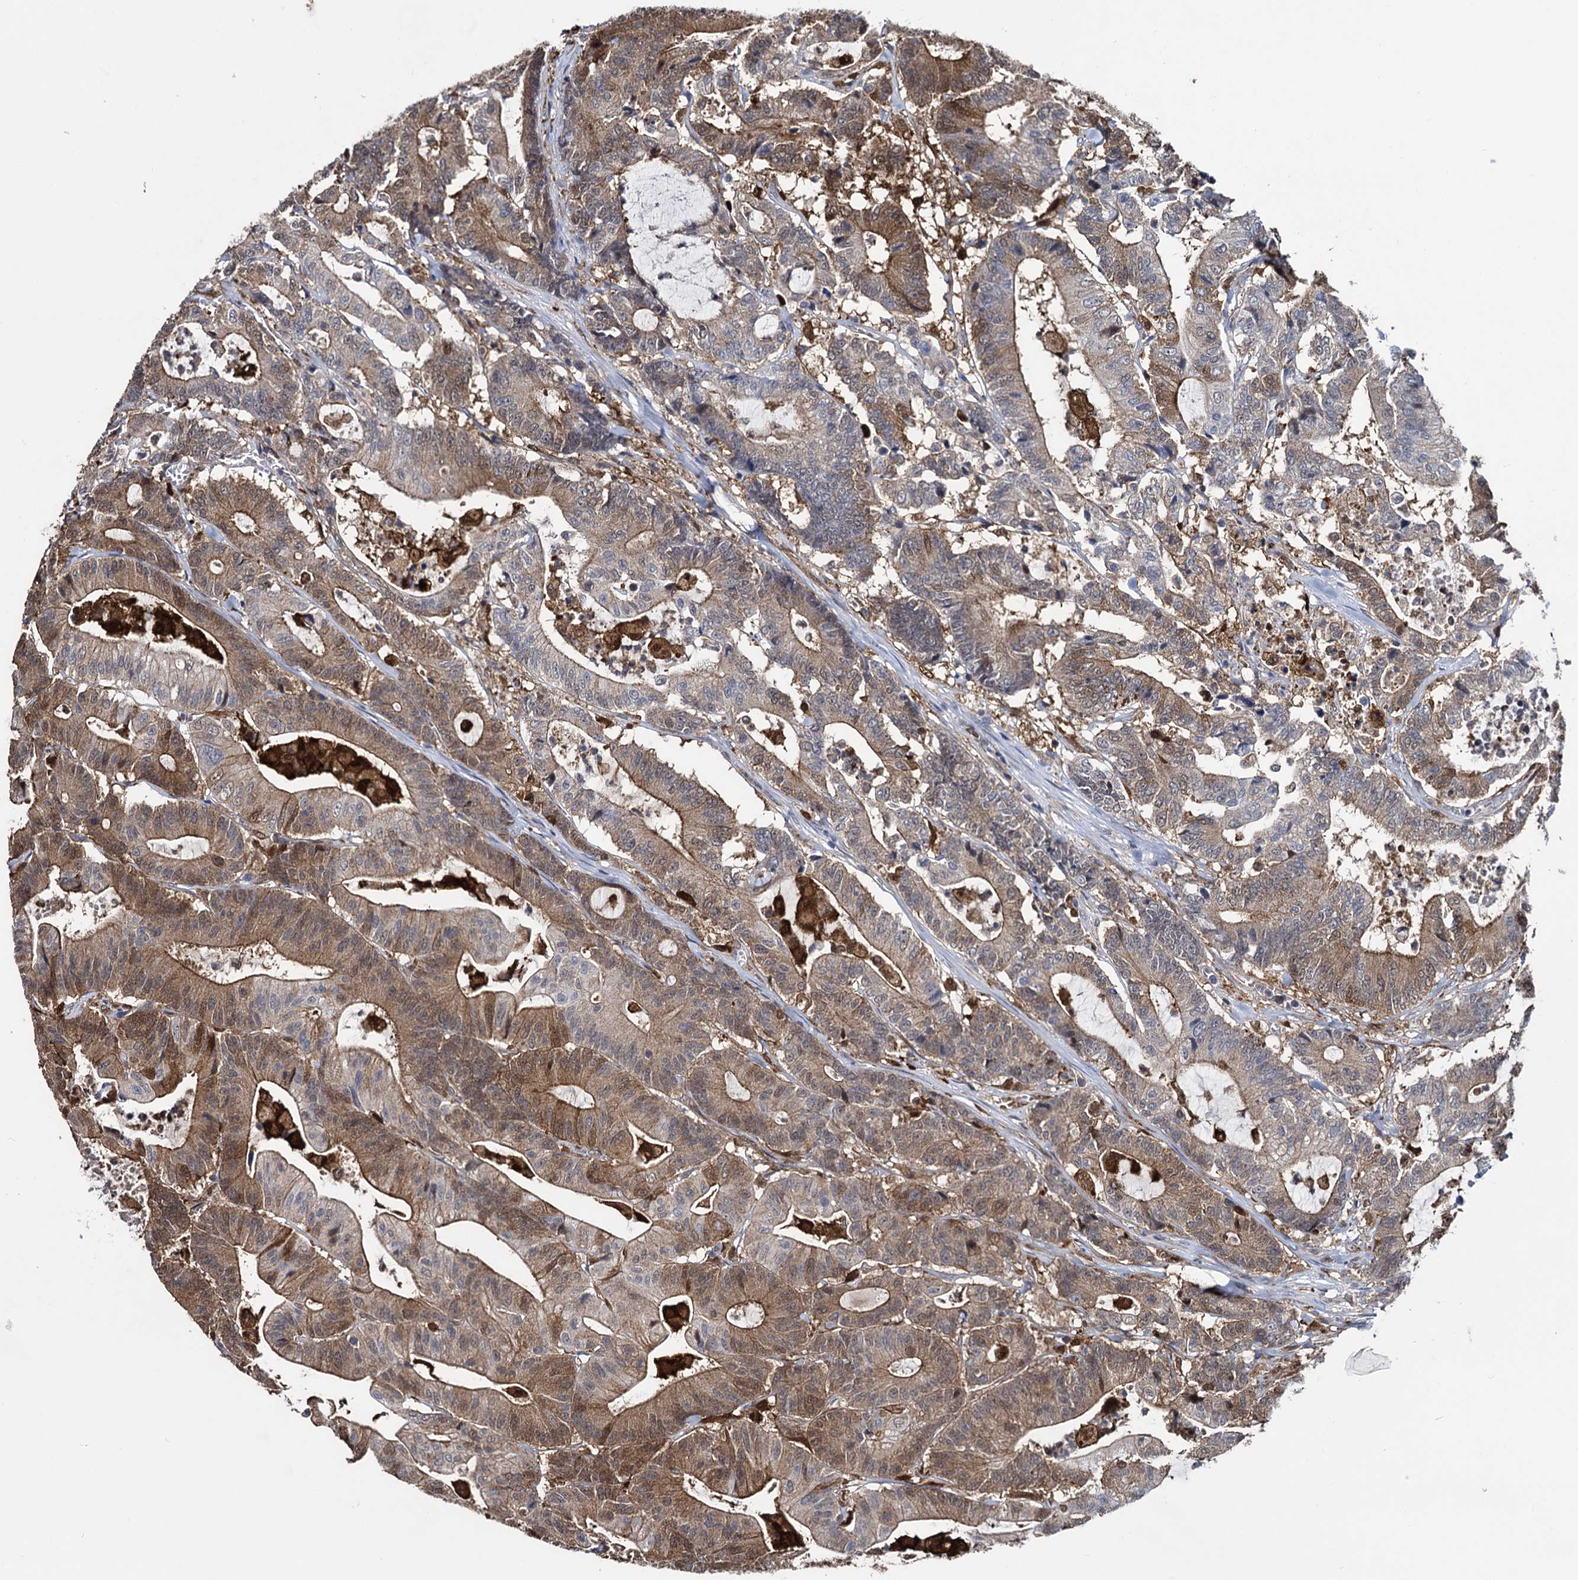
{"staining": {"intensity": "moderate", "quantity": ">75%", "location": "cytoplasmic/membranous,nuclear"}, "tissue": "colorectal cancer", "cell_type": "Tumor cells", "image_type": "cancer", "snomed": [{"axis": "morphology", "description": "Adenocarcinoma, NOS"}, {"axis": "topography", "description": "Colon"}], "caption": "Tumor cells reveal medium levels of moderate cytoplasmic/membranous and nuclear positivity in approximately >75% of cells in colorectal adenocarcinoma.", "gene": "FABP5", "patient": {"sex": "female", "age": 84}}